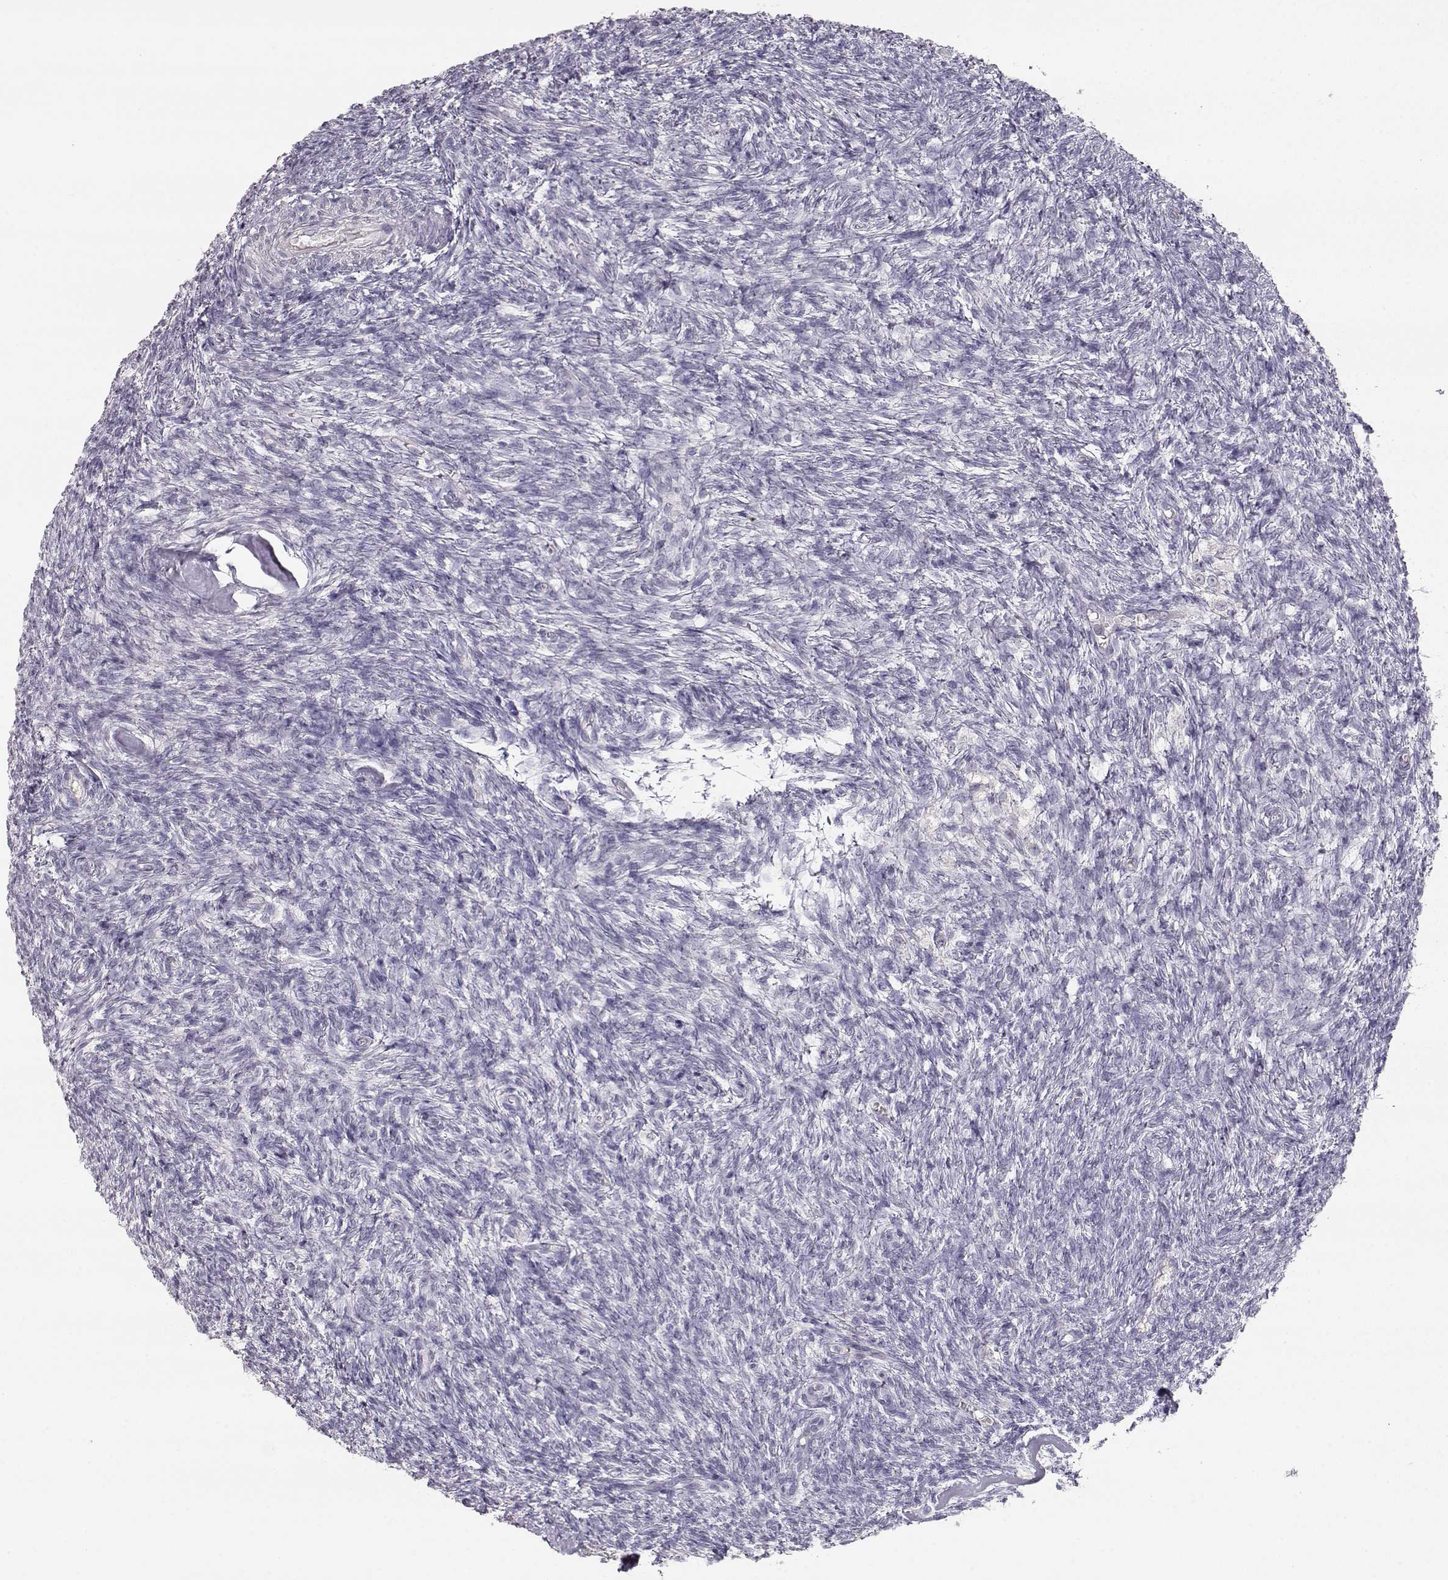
{"staining": {"intensity": "negative", "quantity": "none", "location": "none"}, "tissue": "ovary", "cell_type": "Follicle cells", "image_type": "normal", "snomed": [{"axis": "morphology", "description": "Normal tissue, NOS"}, {"axis": "topography", "description": "Ovary"}], "caption": "The IHC histopathology image has no significant staining in follicle cells of ovary. Nuclei are stained in blue.", "gene": "TKTL1", "patient": {"sex": "female", "age": 43}}